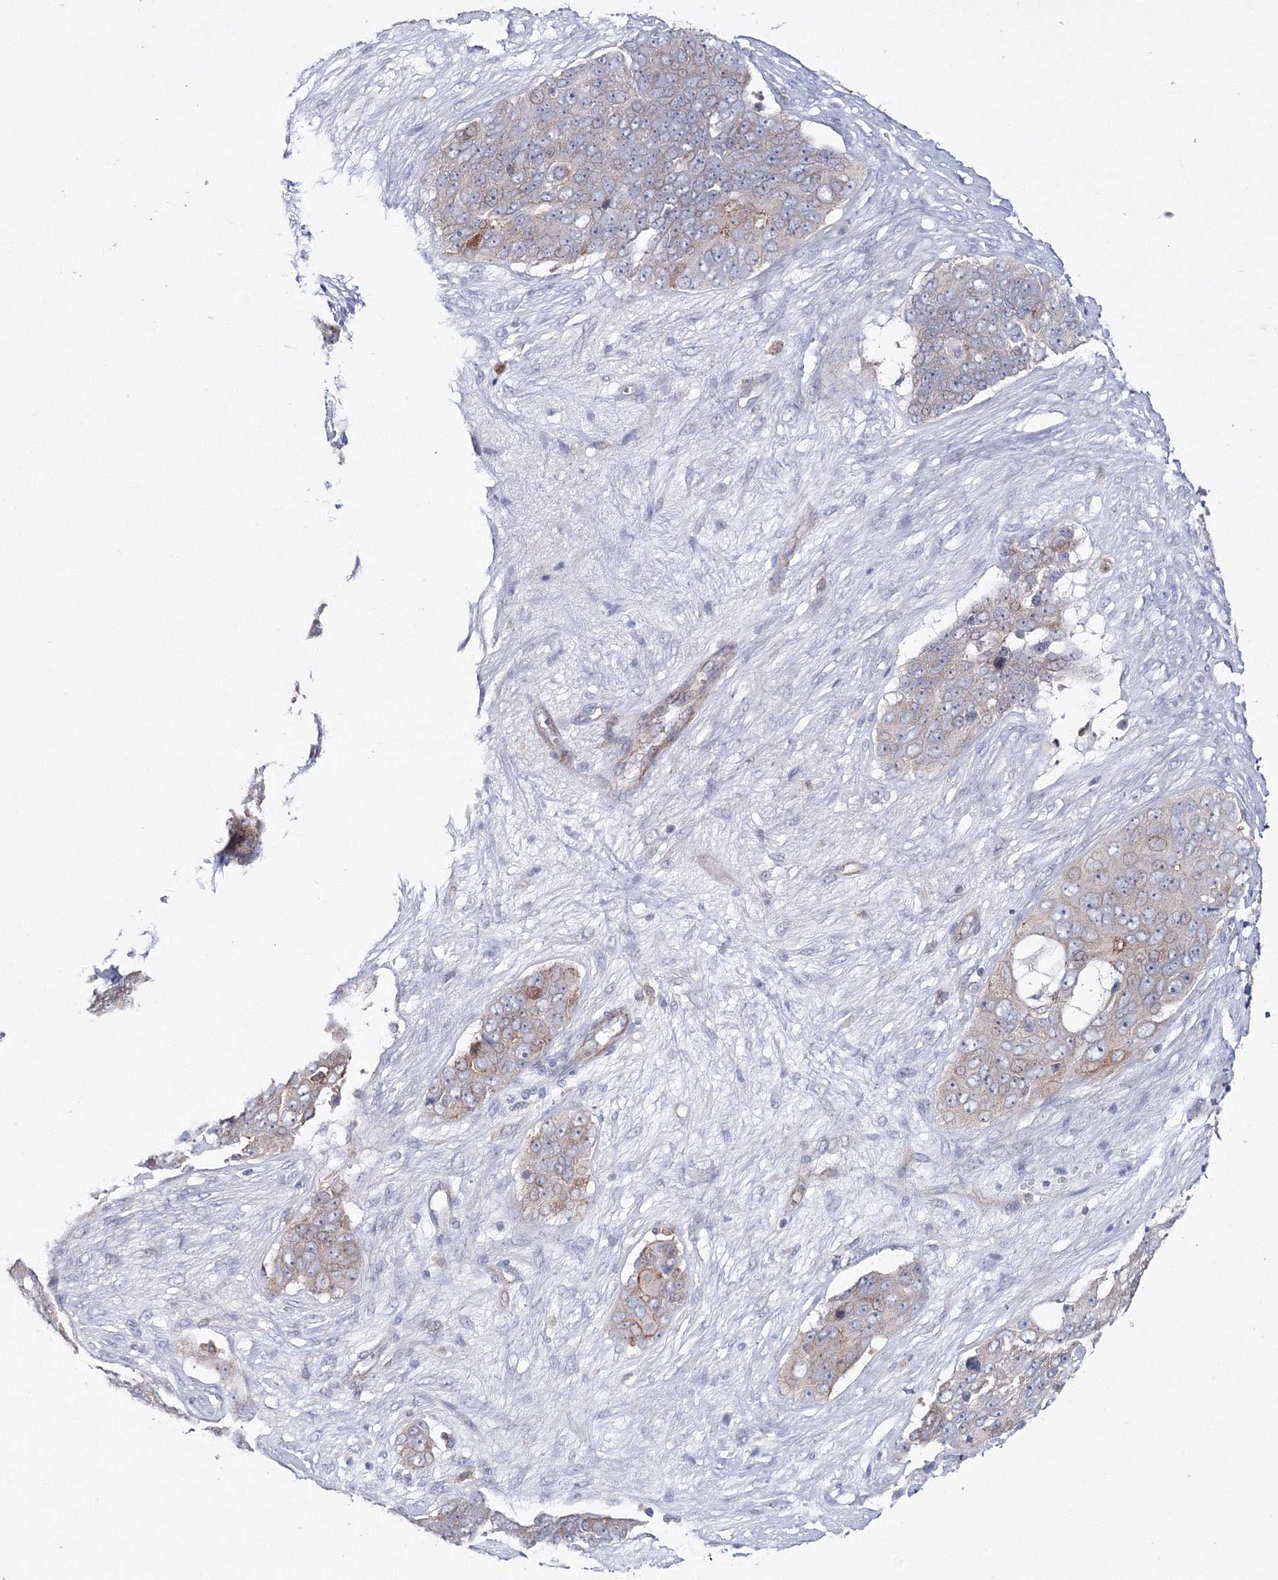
{"staining": {"intensity": "weak", "quantity": "25%-75%", "location": "cytoplasmic/membranous"}, "tissue": "ovarian cancer", "cell_type": "Tumor cells", "image_type": "cancer", "snomed": [{"axis": "morphology", "description": "Carcinoma, endometroid"}, {"axis": "topography", "description": "Ovary"}], "caption": "DAB (3,3'-diaminobenzidine) immunohistochemical staining of ovarian cancer reveals weak cytoplasmic/membranous protein positivity in approximately 25%-75% of tumor cells.", "gene": "GGA2", "patient": {"sex": "female", "age": 51}}